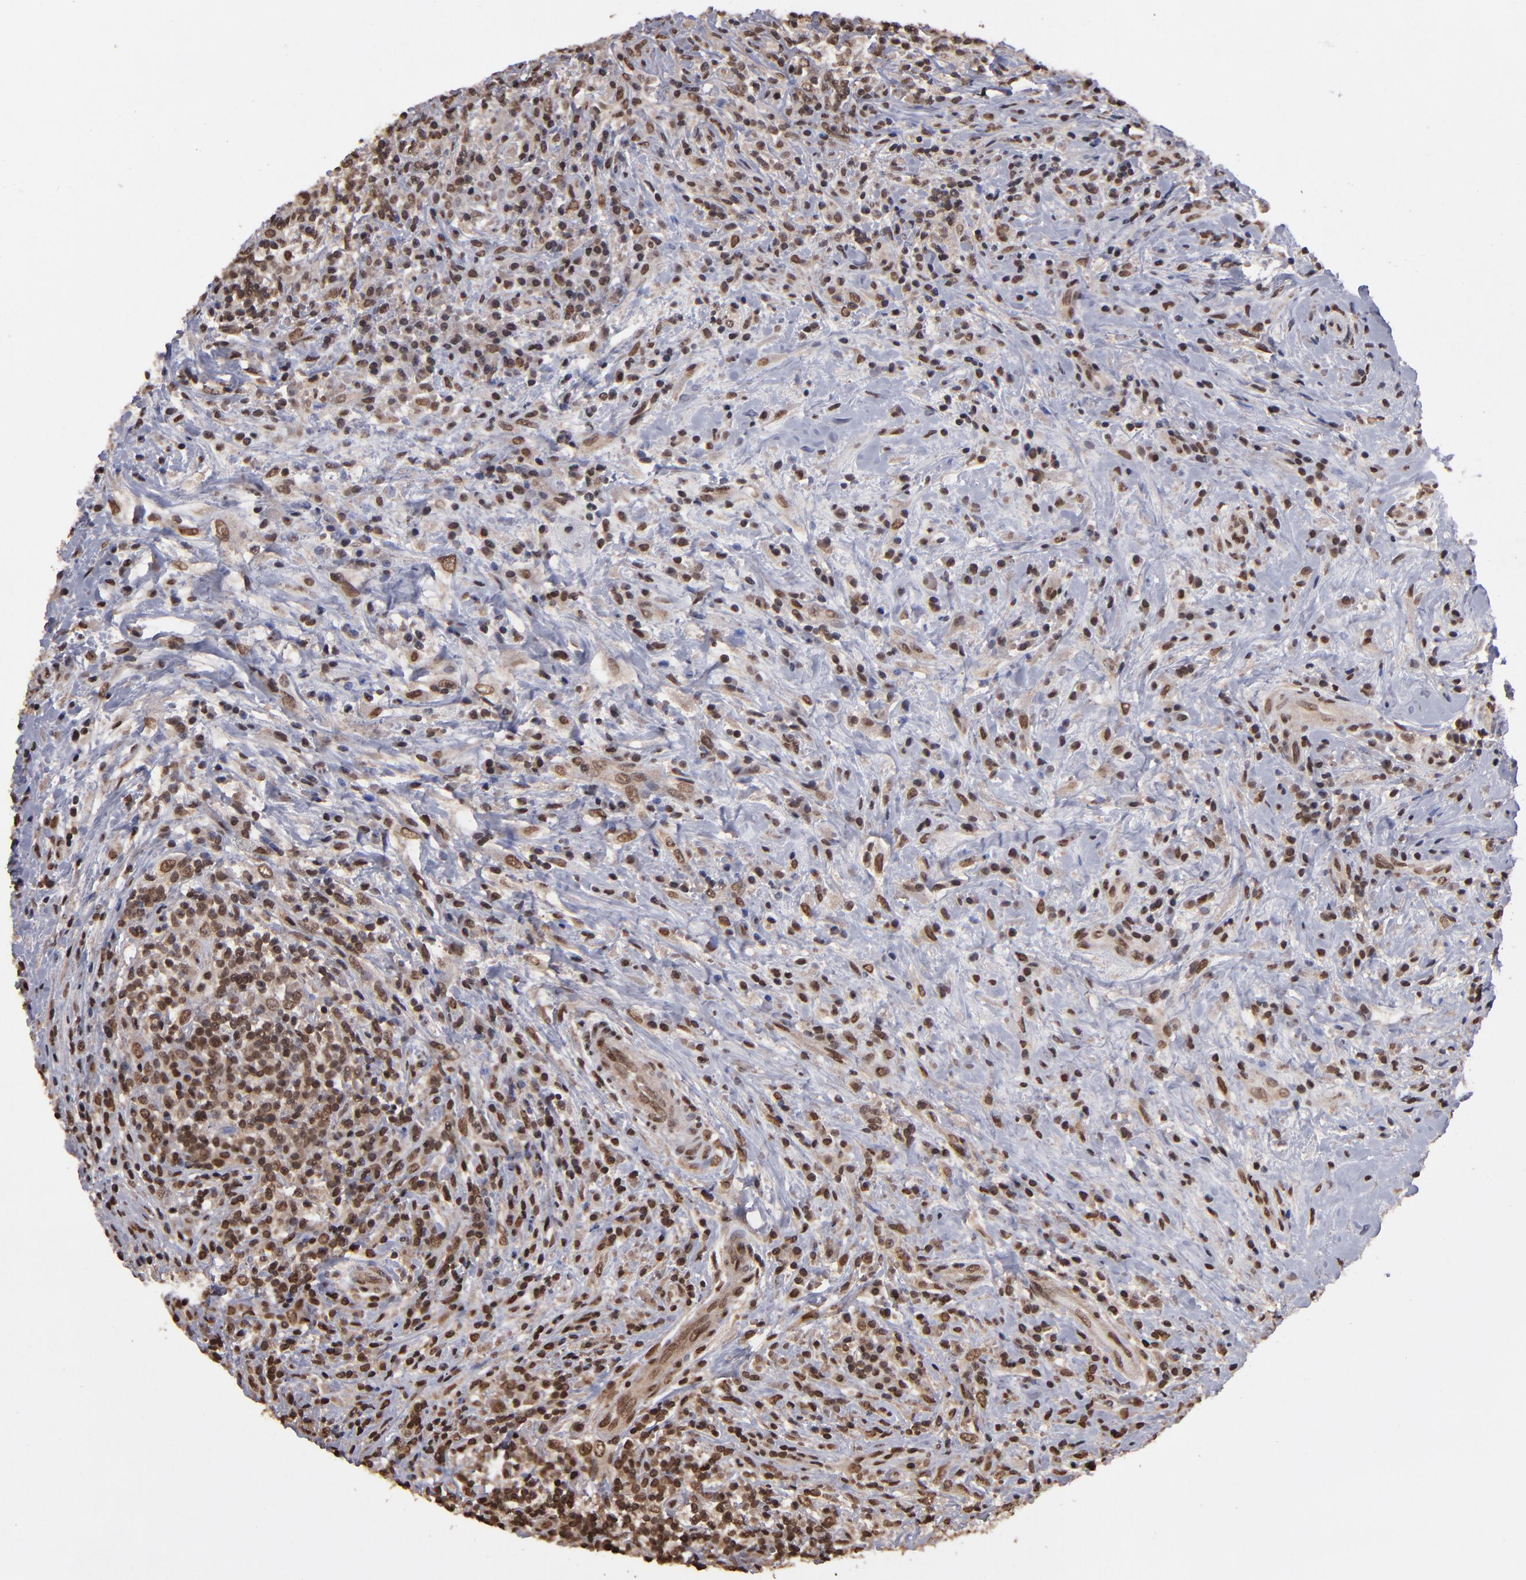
{"staining": {"intensity": "moderate", "quantity": ">75%", "location": "nuclear"}, "tissue": "lymphoma", "cell_type": "Tumor cells", "image_type": "cancer", "snomed": [{"axis": "morphology", "description": "Hodgkin's disease, NOS"}, {"axis": "topography", "description": "Lymph node"}], "caption": "Immunohistochemical staining of lymphoma displays moderate nuclear protein expression in approximately >75% of tumor cells.", "gene": "AKT1", "patient": {"sex": "female", "age": 25}}